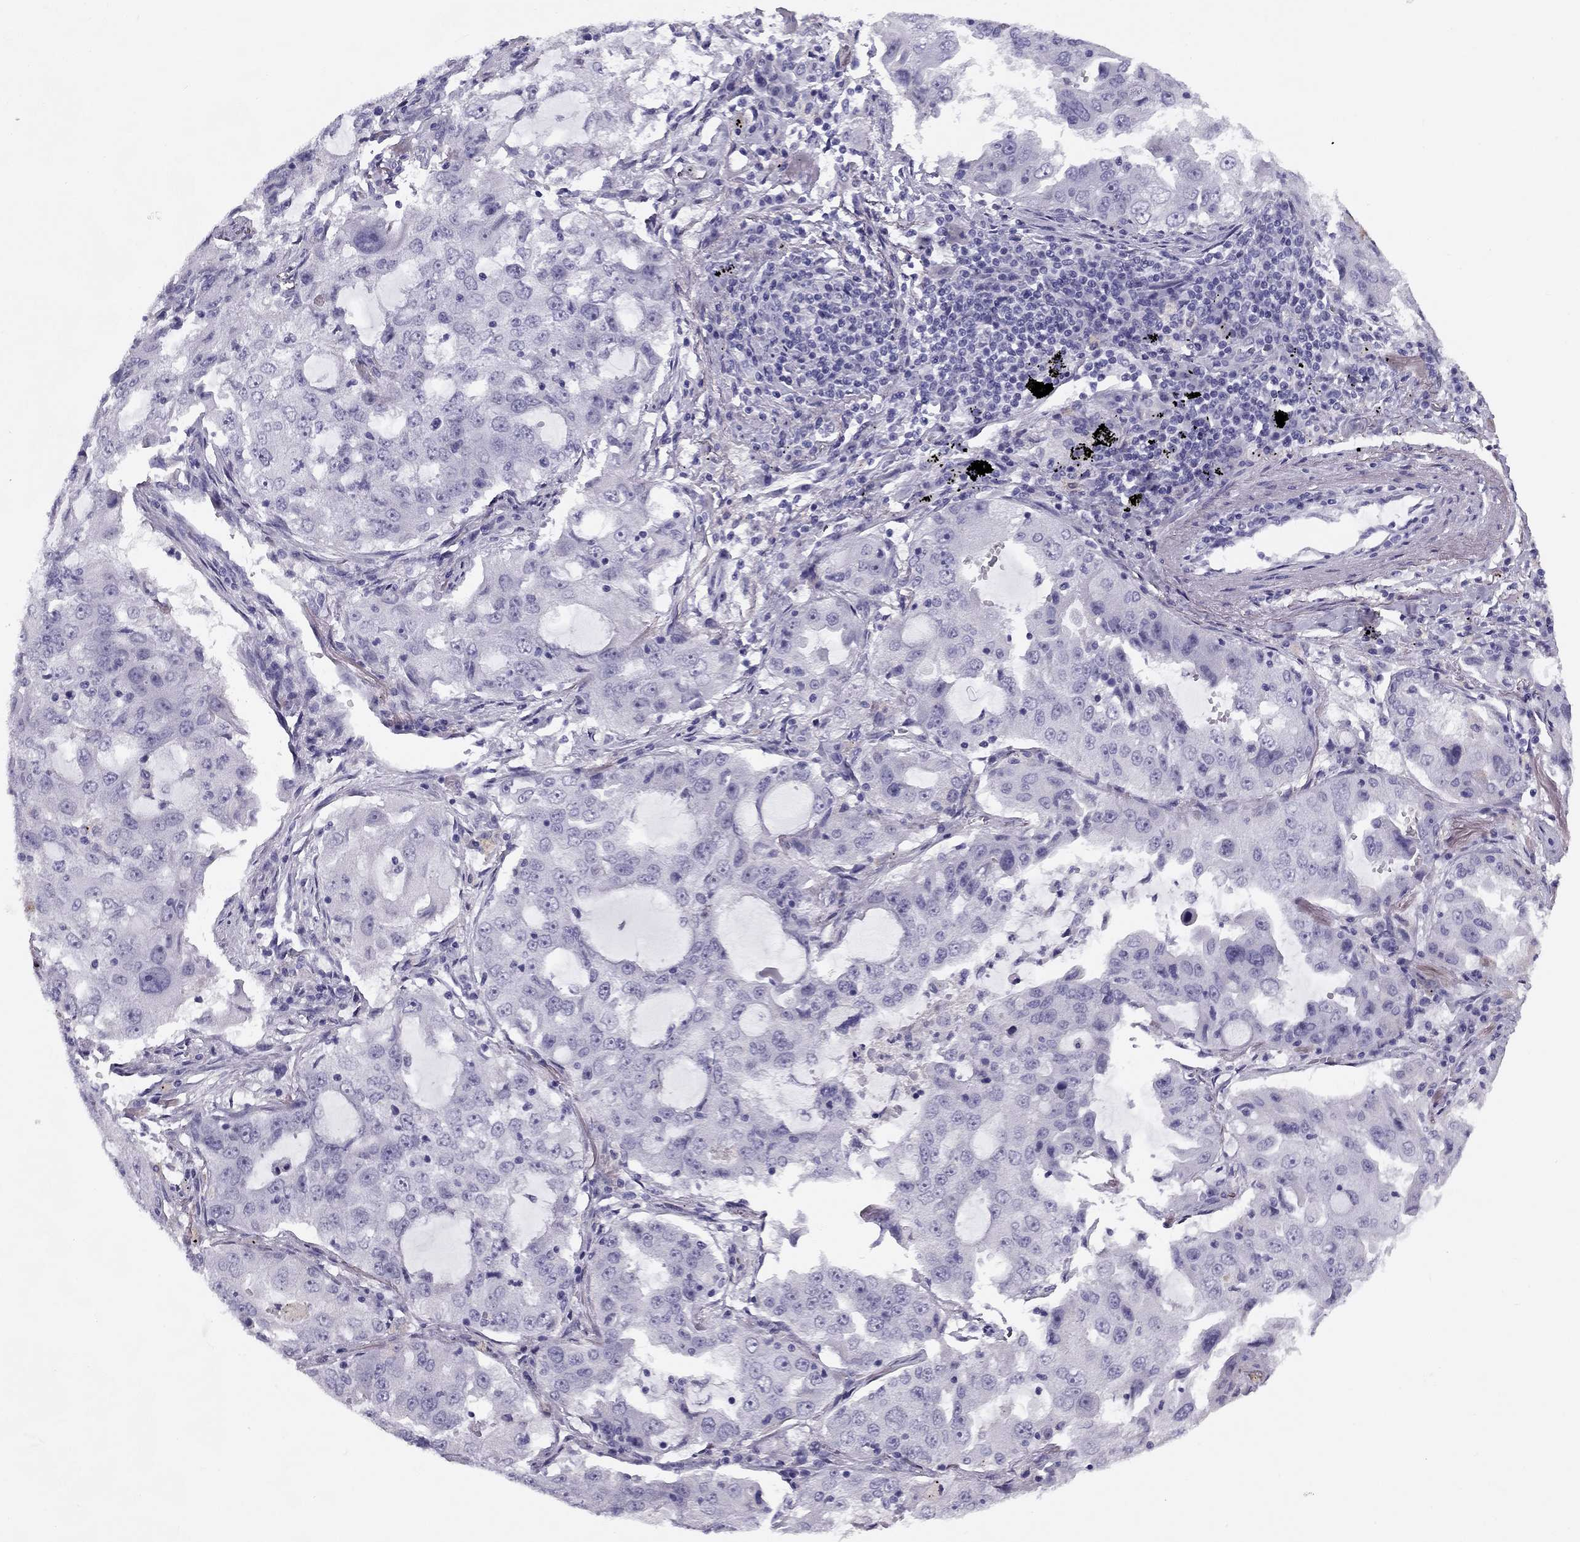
{"staining": {"intensity": "negative", "quantity": "none", "location": "none"}, "tissue": "lung cancer", "cell_type": "Tumor cells", "image_type": "cancer", "snomed": [{"axis": "morphology", "description": "Adenocarcinoma, NOS"}, {"axis": "topography", "description": "Lung"}], "caption": "Immunohistochemical staining of lung cancer (adenocarcinoma) demonstrates no significant positivity in tumor cells.", "gene": "MC5R", "patient": {"sex": "female", "age": 61}}